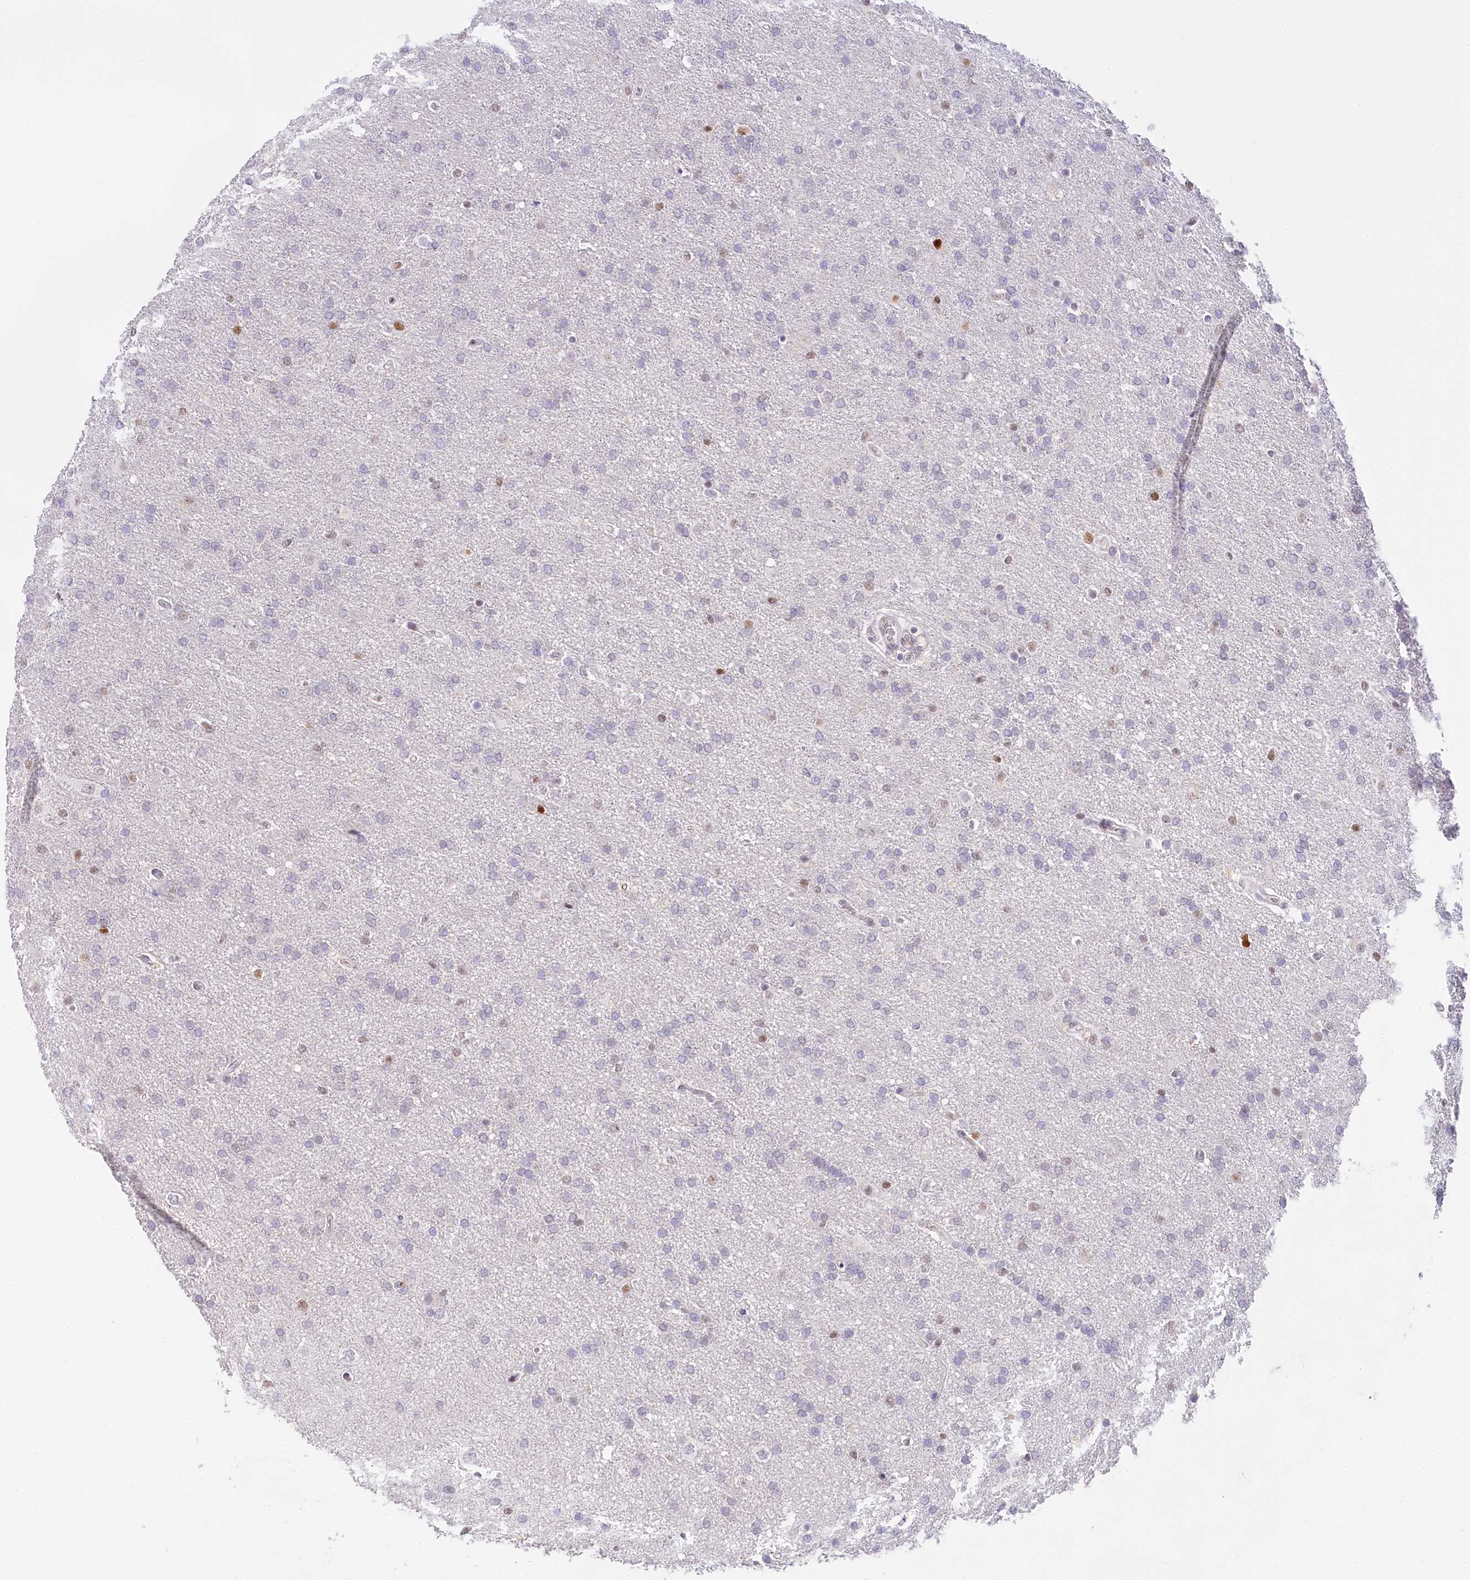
{"staining": {"intensity": "negative", "quantity": "none", "location": "none"}, "tissue": "glioma", "cell_type": "Tumor cells", "image_type": "cancer", "snomed": [{"axis": "morphology", "description": "Glioma, malignant, High grade"}, {"axis": "topography", "description": "Brain"}], "caption": "This is an immunohistochemistry (IHC) histopathology image of malignant high-grade glioma. There is no positivity in tumor cells.", "gene": "TP53", "patient": {"sex": "male", "age": 72}}